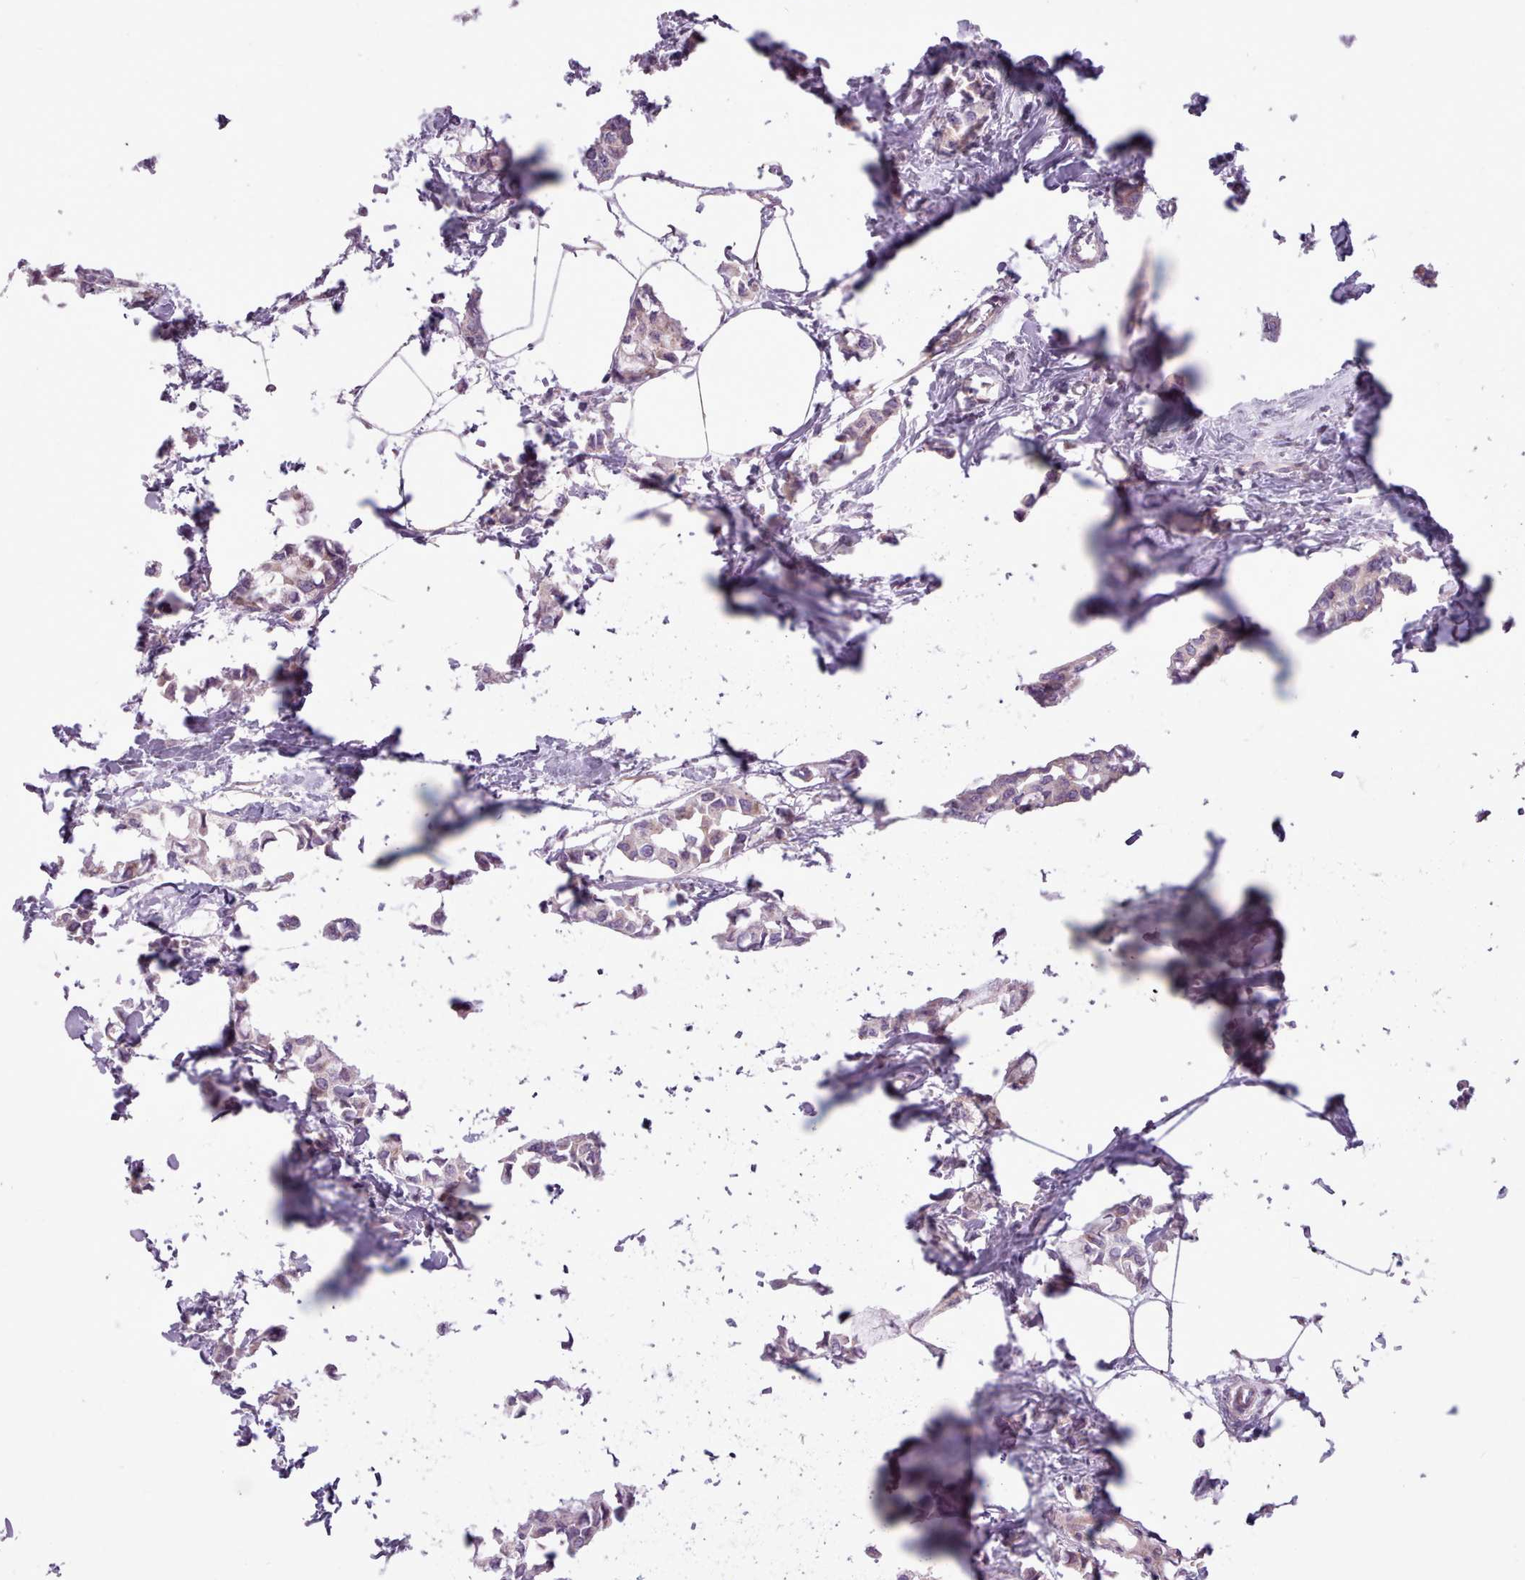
{"staining": {"intensity": "negative", "quantity": "none", "location": "none"}, "tissue": "breast cancer", "cell_type": "Tumor cells", "image_type": "cancer", "snomed": [{"axis": "morphology", "description": "Duct carcinoma"}, {"axis": "topography", "description": "Breast"}], "caption": "An immunohistochemistry photomicrograph of breast cancer (intraductal carcinoma) is shown. There is no staining in tumor cells of breast cancer (intraductal carcinoma).", "gene": "AVL9", "patient": {"sex": "female", "age": 73}}